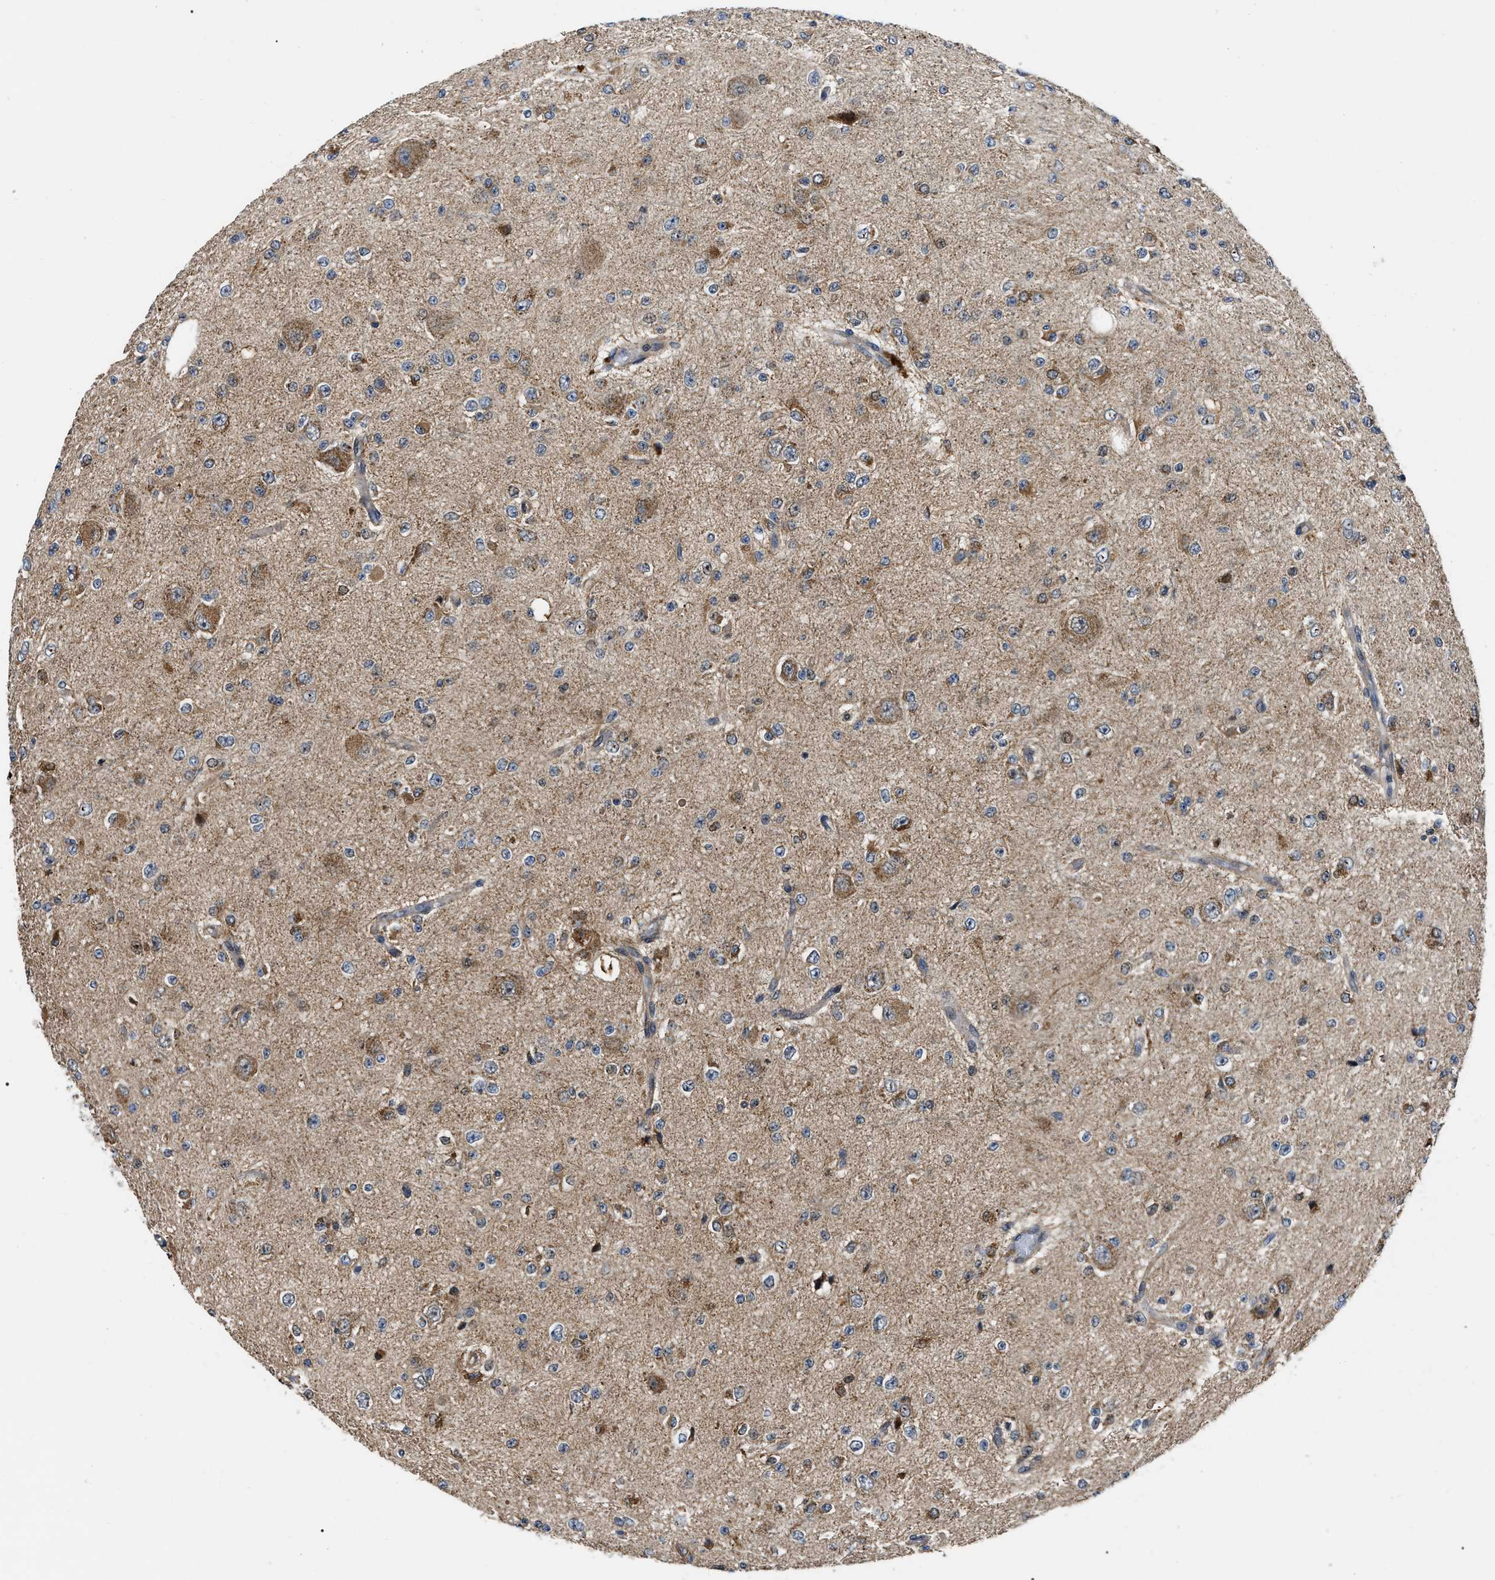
{"staining": {"intensity": "moderate", "quantity": "25%-75%", "location": "cytoplasmic/membranous"}, "tissue": "glioma", "cell_type": "Tumor cells", "image_type": "cancer", "snomed": [{"axis": "morphology", "description": "Glioma, malignant, High grade"}, {"axis": "topography", "description": "pancreas cauda"}], "caption": "Malignant high-grade glioma stained with a protein marker exhibits moderate staining in tumor cells.", "gene": "PPWD1", "patient": {"sex": "male", "age": 60}}